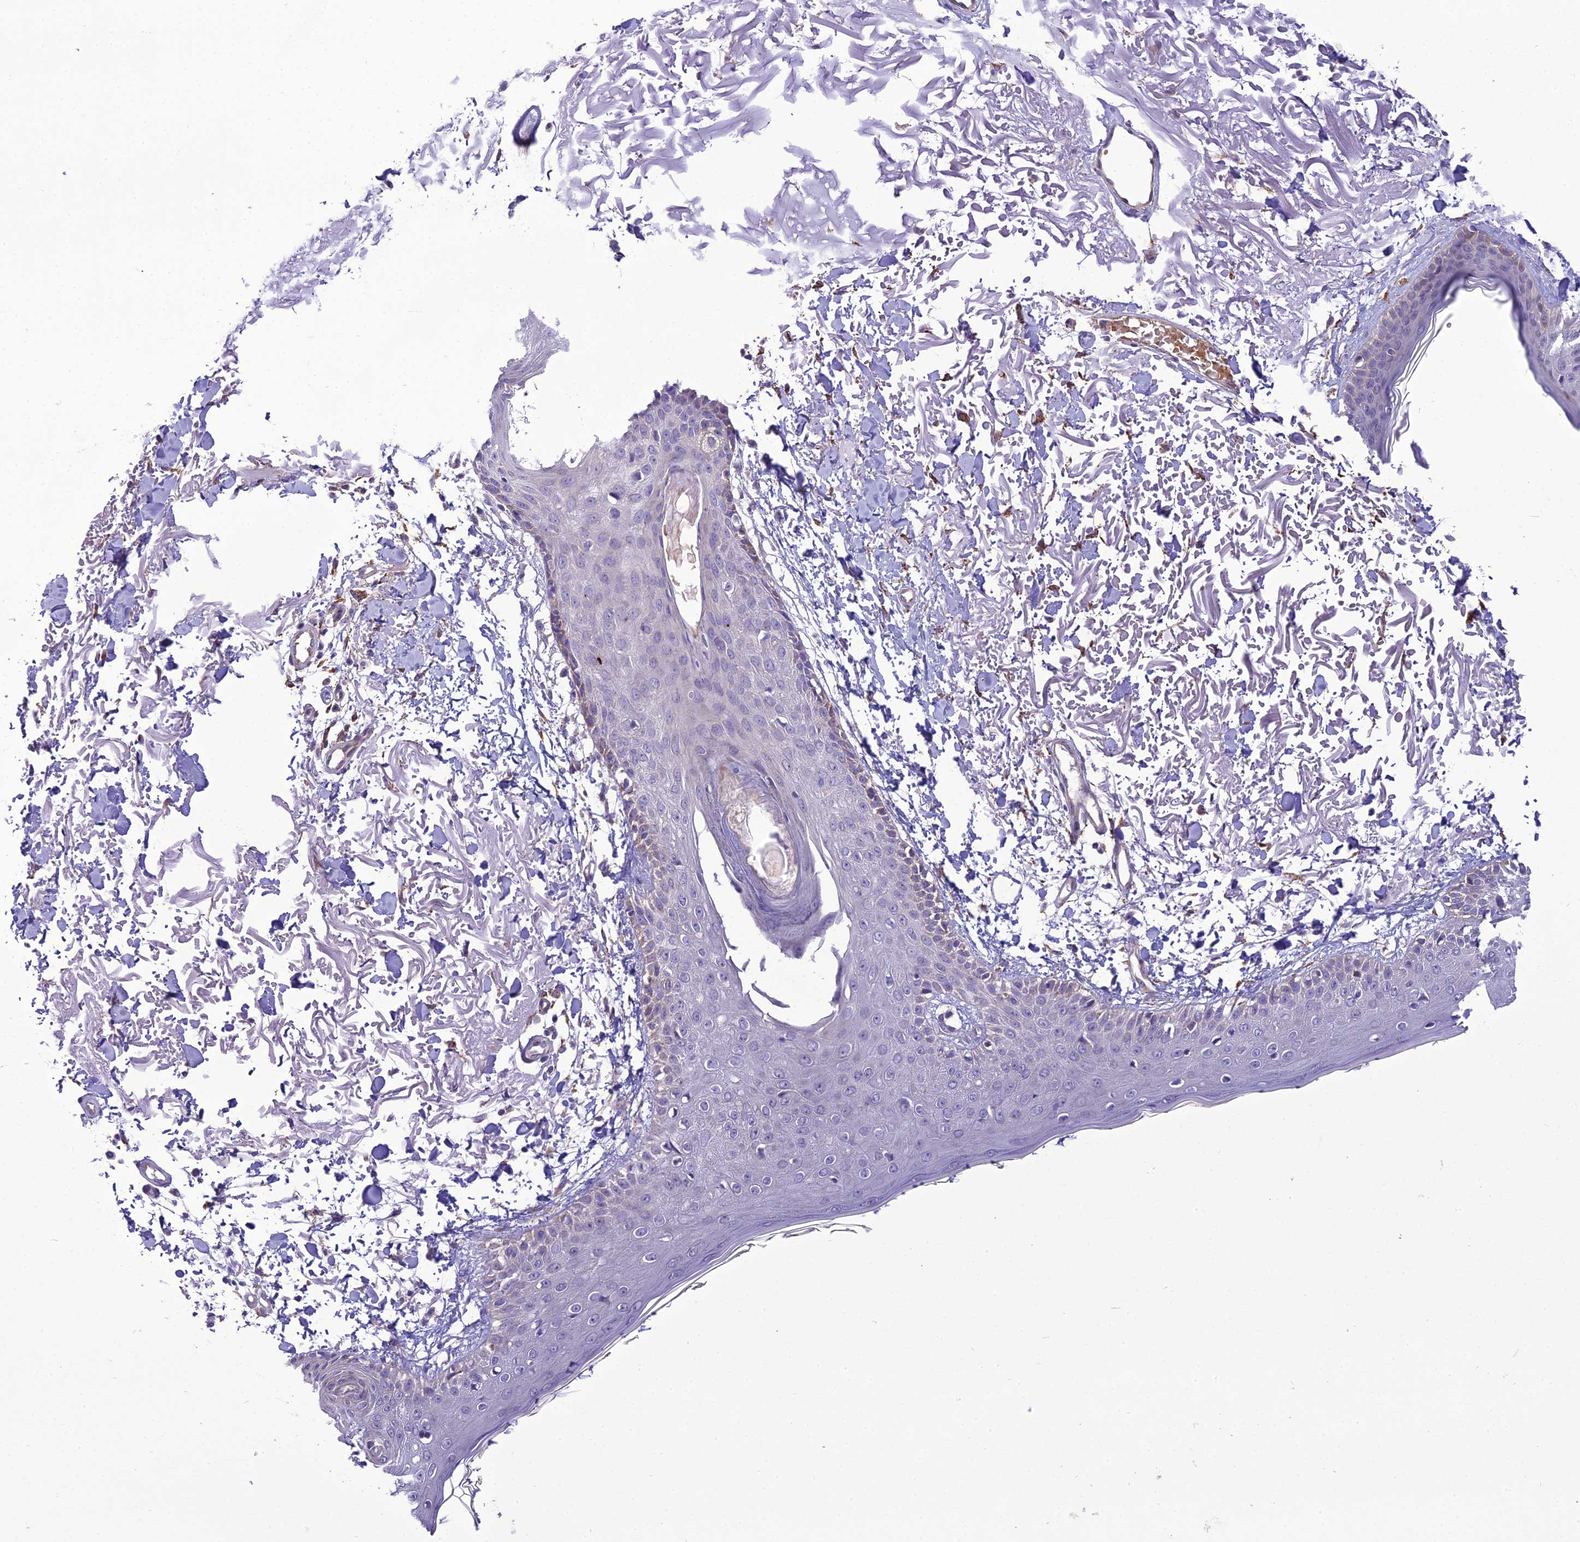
{"staining": {"intensity": "negative", "quantity": "none", "location": "none"}, "tissue": "skin", "cell_type": "Fibroblasts", "image_type": "normal", "snomed": [{"axis": "morphology", "description": "Normal tissue, NOS"}, {"axis": "morphology", "description": "Squamous cell carcinoma, NOS"}, {"axis": "topography", "description": "Skin"}, {"axis": "topography", "description": "Peripheral nerve tissue"}], "caption": "DAB immunohistochemical staining of benign skin exhibits no significant expression in fibroblasts.", "gene": "ENSG00000260272", "patient": {"sex": "male", "age": 83}}